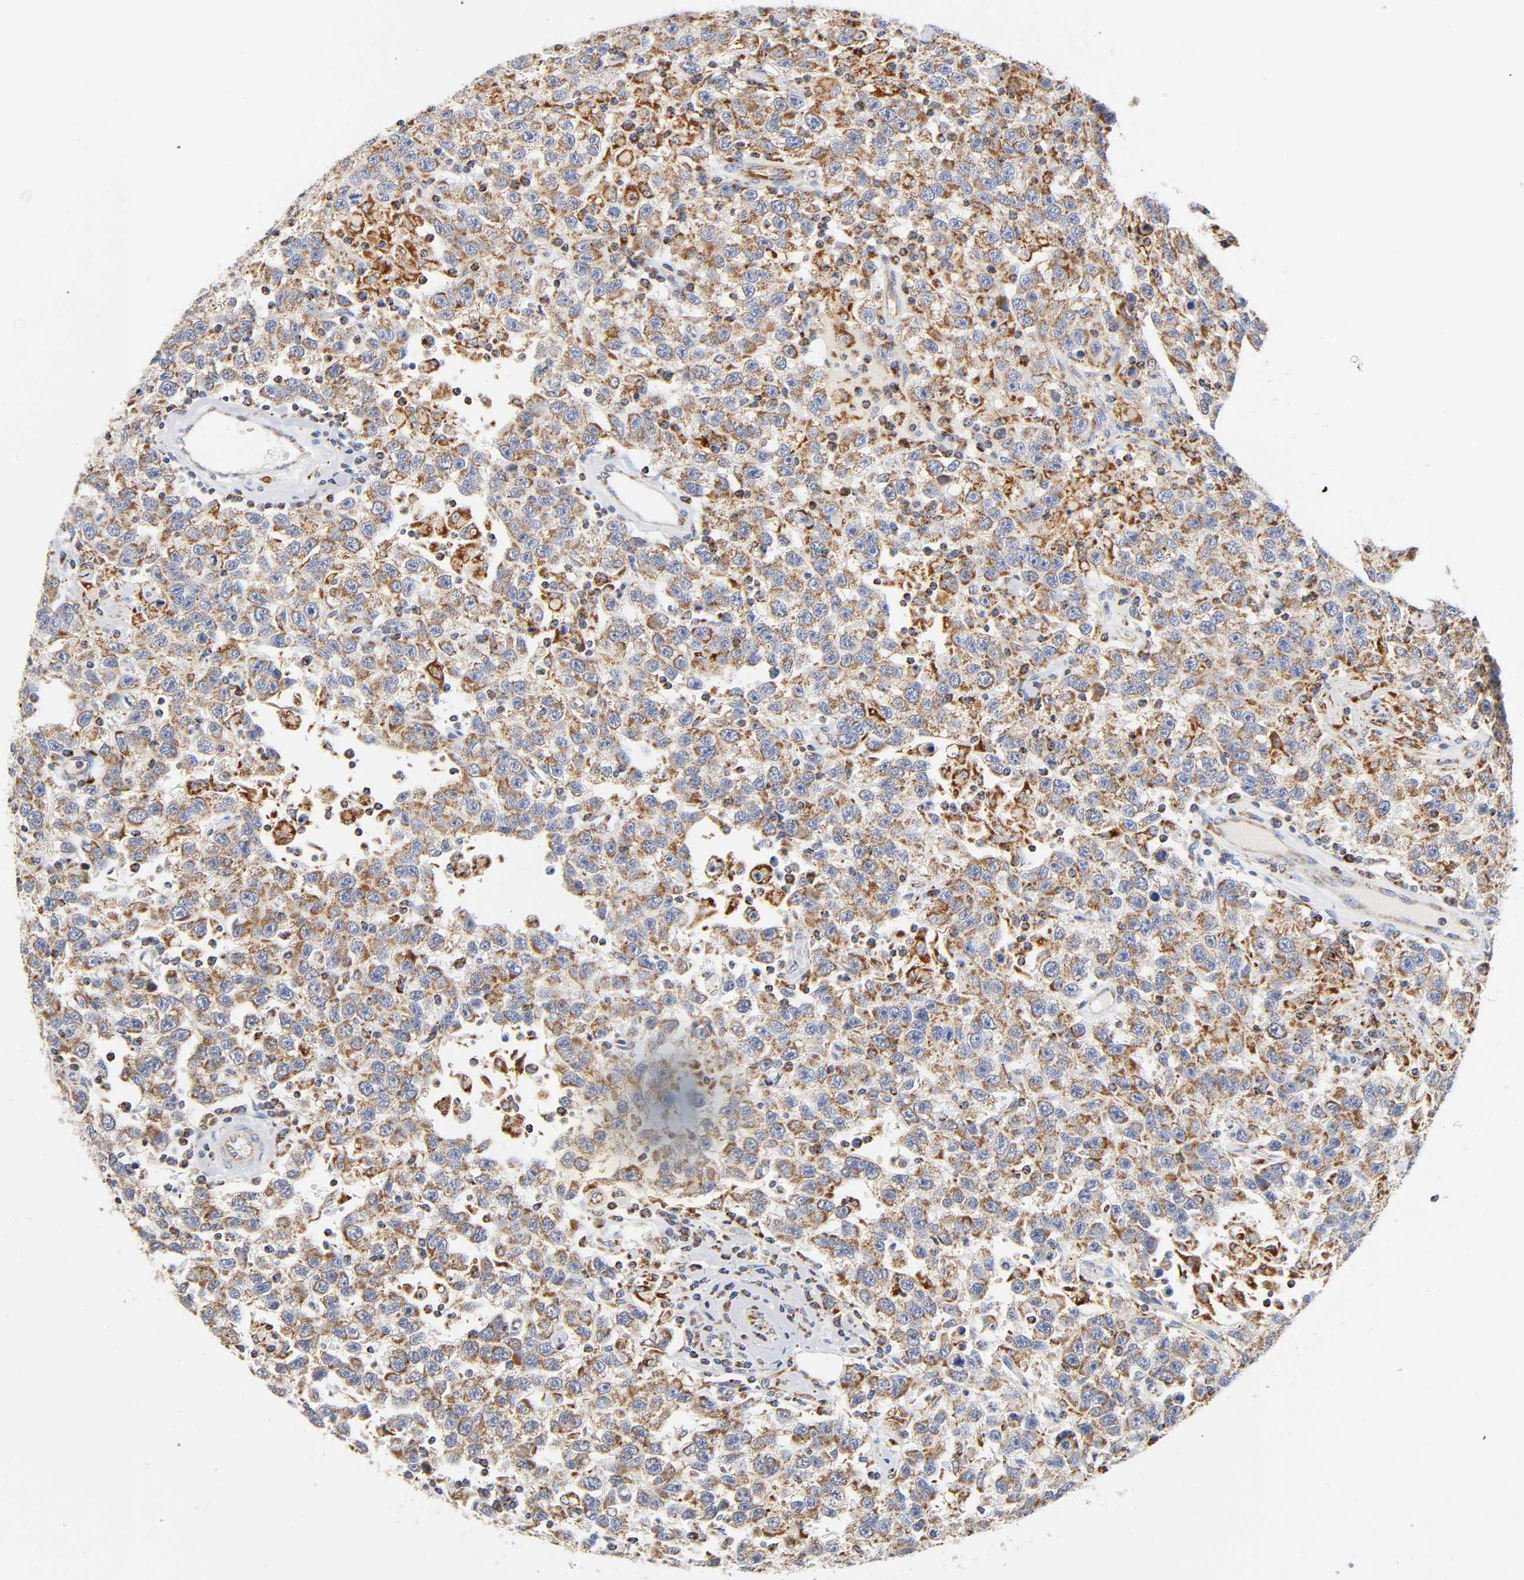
{"staining": {"intensity": "moderate", "quantity": ">75%", "location": "cytoplasmic/membranous"}, "tissue": "testis cancer", "cell_type": "Tumor cells", "image_type": "cancer", "snomed": [{"axis": "morphology", "description": "Seminoma, NOS"}, {"axis": "topography", "description": "Testis"}], "caption": "Immunohistochemical staining of testis seminoma demonstrates medium levels of moderate cytoplasmic/membranous staining in approximately >75% of tumor cells.", "gene": "BAK1", "patient": {"sex": "male", "age": 41}}